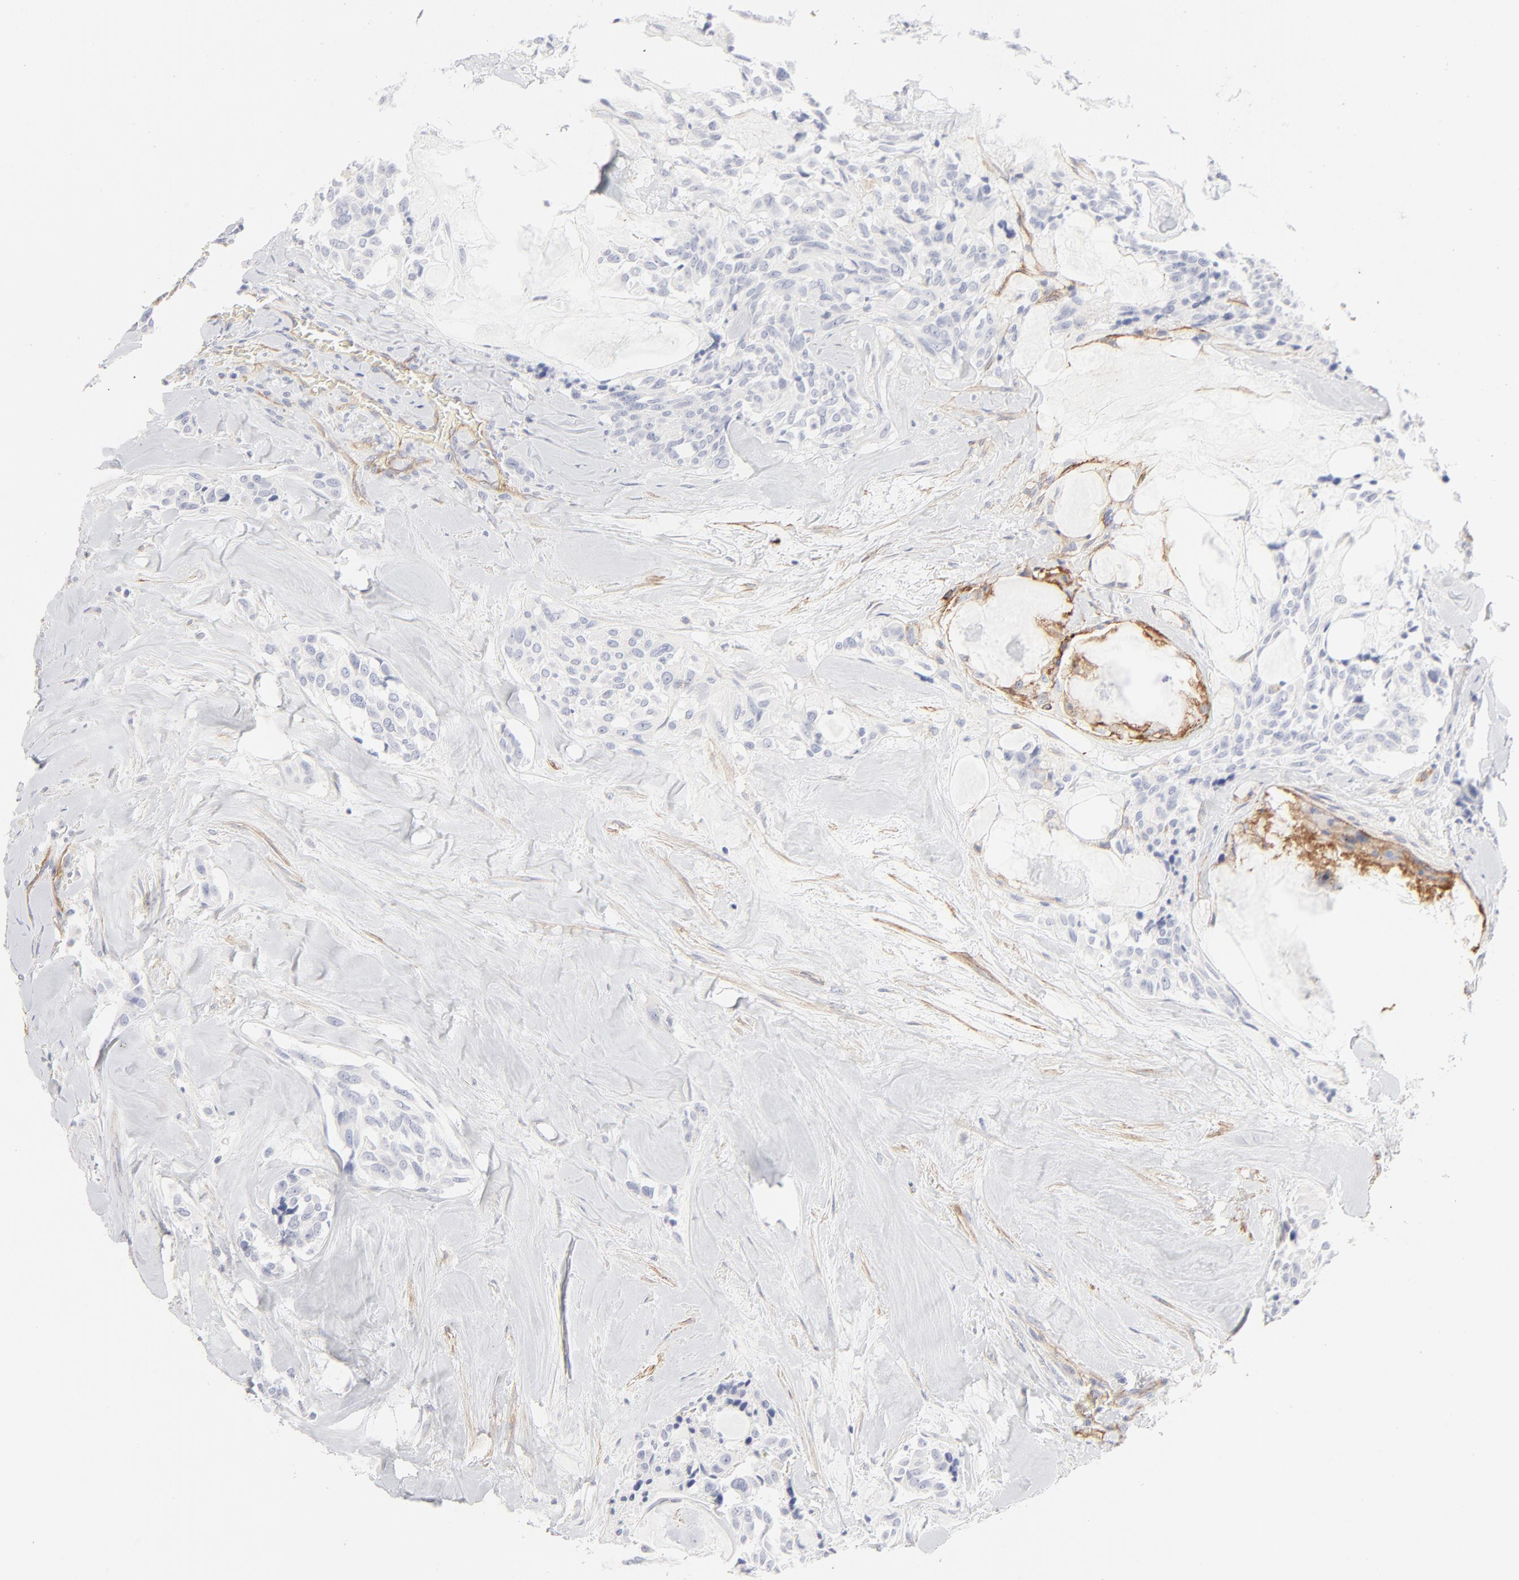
{"staining": {"intensity": "negative", "quantity": "none", "location": "none"}, "tissue": "thyroid cancer", "cell_type": "Tumor cells", "image_type": "cancer", "snomed": [{"axis": "morphology", "description": "Carcinoma, NOS"}, {"axis": "morphology", "description": "Carcinoid, malignant, NOS"}, {"axis": "topography", "description": "Thyroid gland"}], "caption": "Tumor cells show no significant expression in malignant carcinoid (thyroid). Nuclei are stained in blue.", "gene": "ITGA5", "patient": {"sex": "male", "age": 33}}